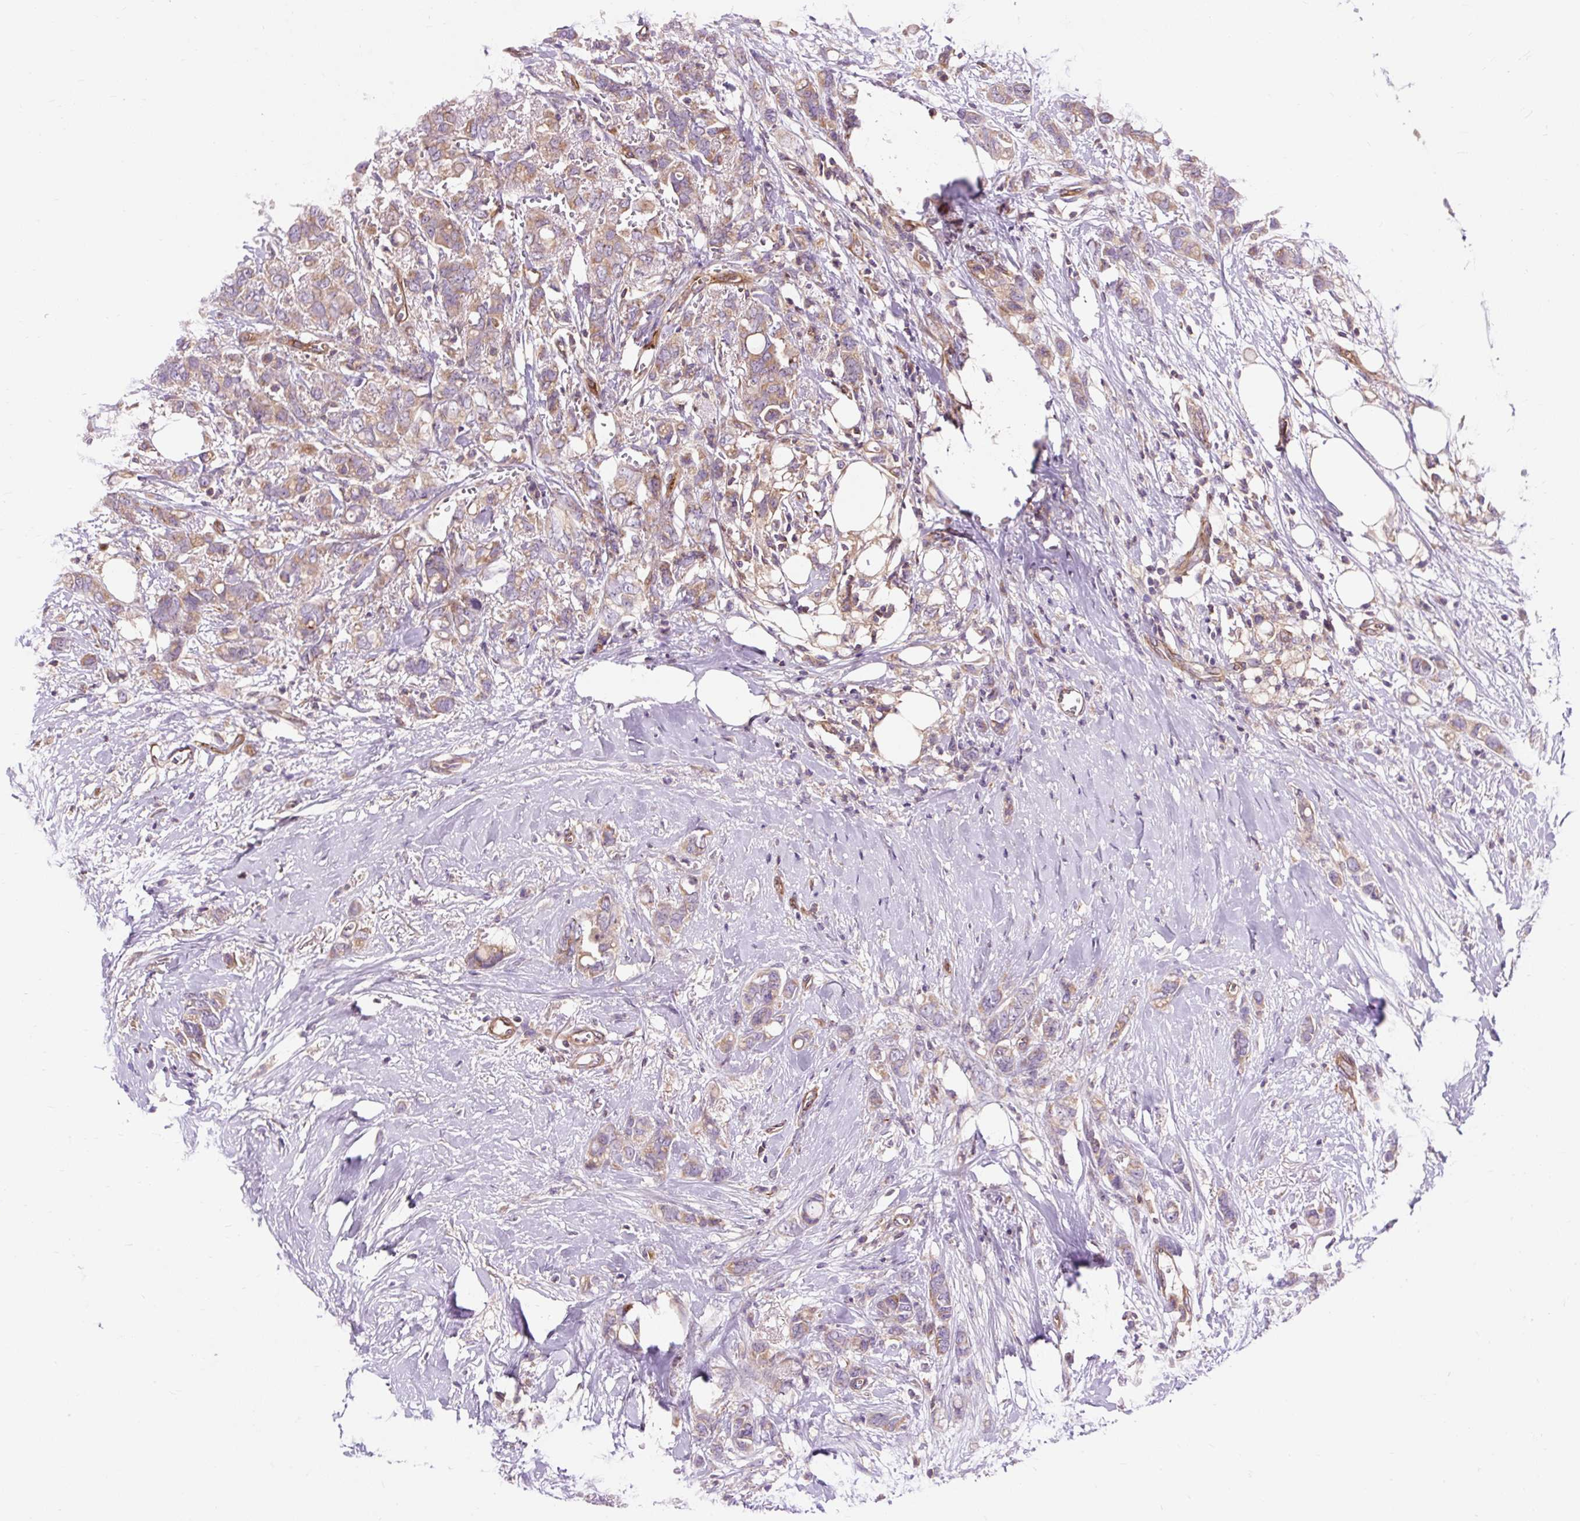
{"staining": {"intensity": "weak", "quantity": ">75%", "location": "cytoplasmic/membranous"}, "tissue": "breast cancer", "cell_type": "Tumor cells", "image_type": "cancer", "snomed": [{"axis": "morphology", "description": "Lobular carcinoma"}, {"axis": "topography", "description": "Breast"}], "caption": "IHC photomicrograph of neoplastic tissue: human breast cancer stained using immunohistochemistry (IHC) displays low levels of weak protein expression localized specifically in the cytoplasmic/membranous of tumor cells, appearing as a cytoplasmic/membranous brown color.", "gene": "PCDHGB3", "patient": {"sex": "female", "age": 91}}